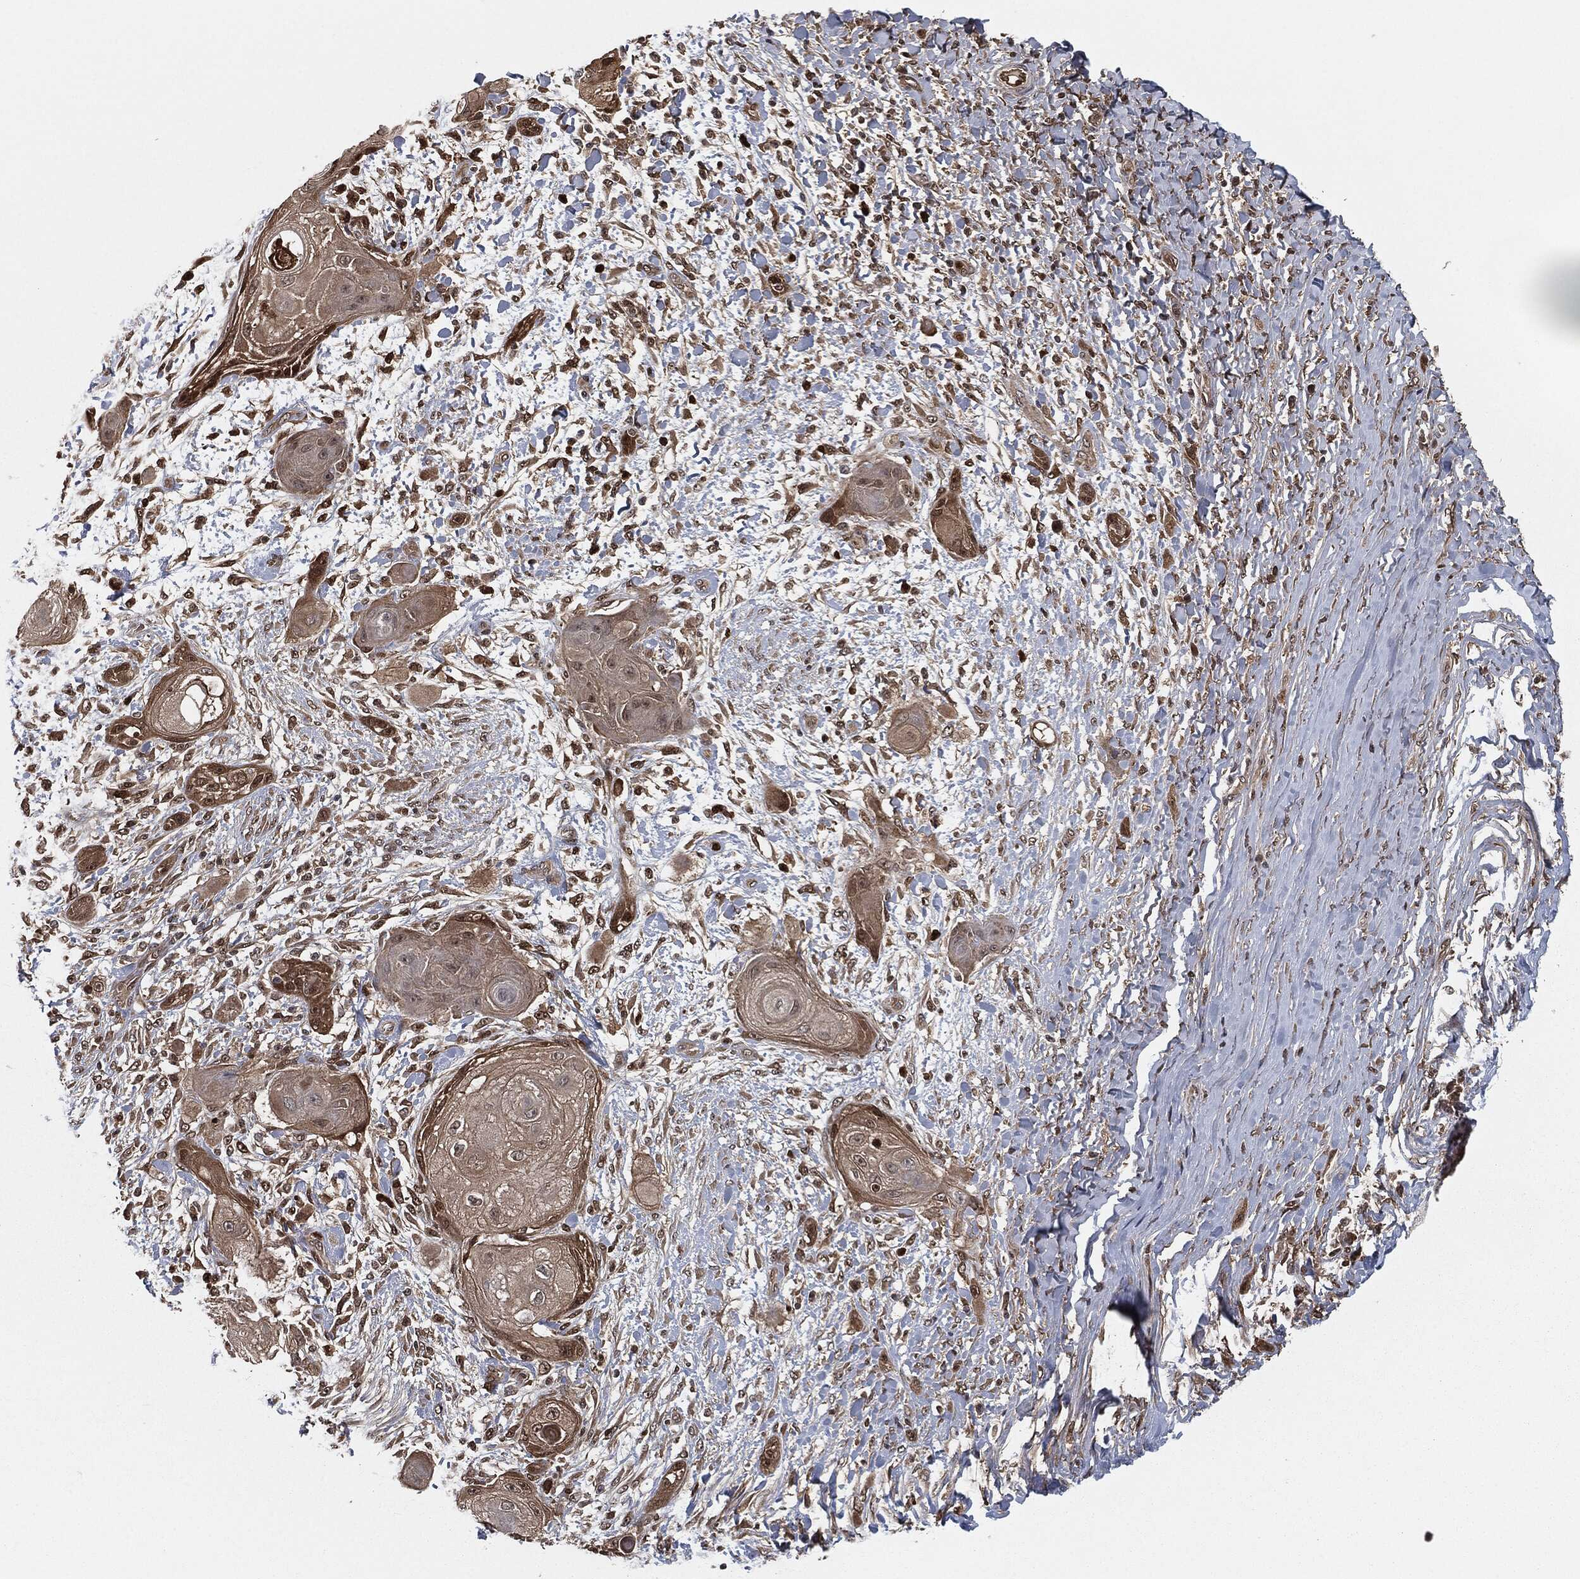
{"staining": {"intensity": "moderate", "quantity": "<25%", "location": "nuclear"}, "tissue": "skin cancer", "cell_type": "Tumor cells", "image_type": "cancer", "snomed": [{"axis": "morphology", "description": "Squamous cell carcinoma, NOS"}, {"axis": "topography", "description": "Skin"}], "caption": "The immunohistochemical stain labels moderate nuclear expression in tumor cells of squamous cell carcinoma (skin) tissue. (Brightfield microscopy of DAB IHC at high magnification).", "gene": "CAPRIN2", "patient": {"sex": "male", "age": 62}}